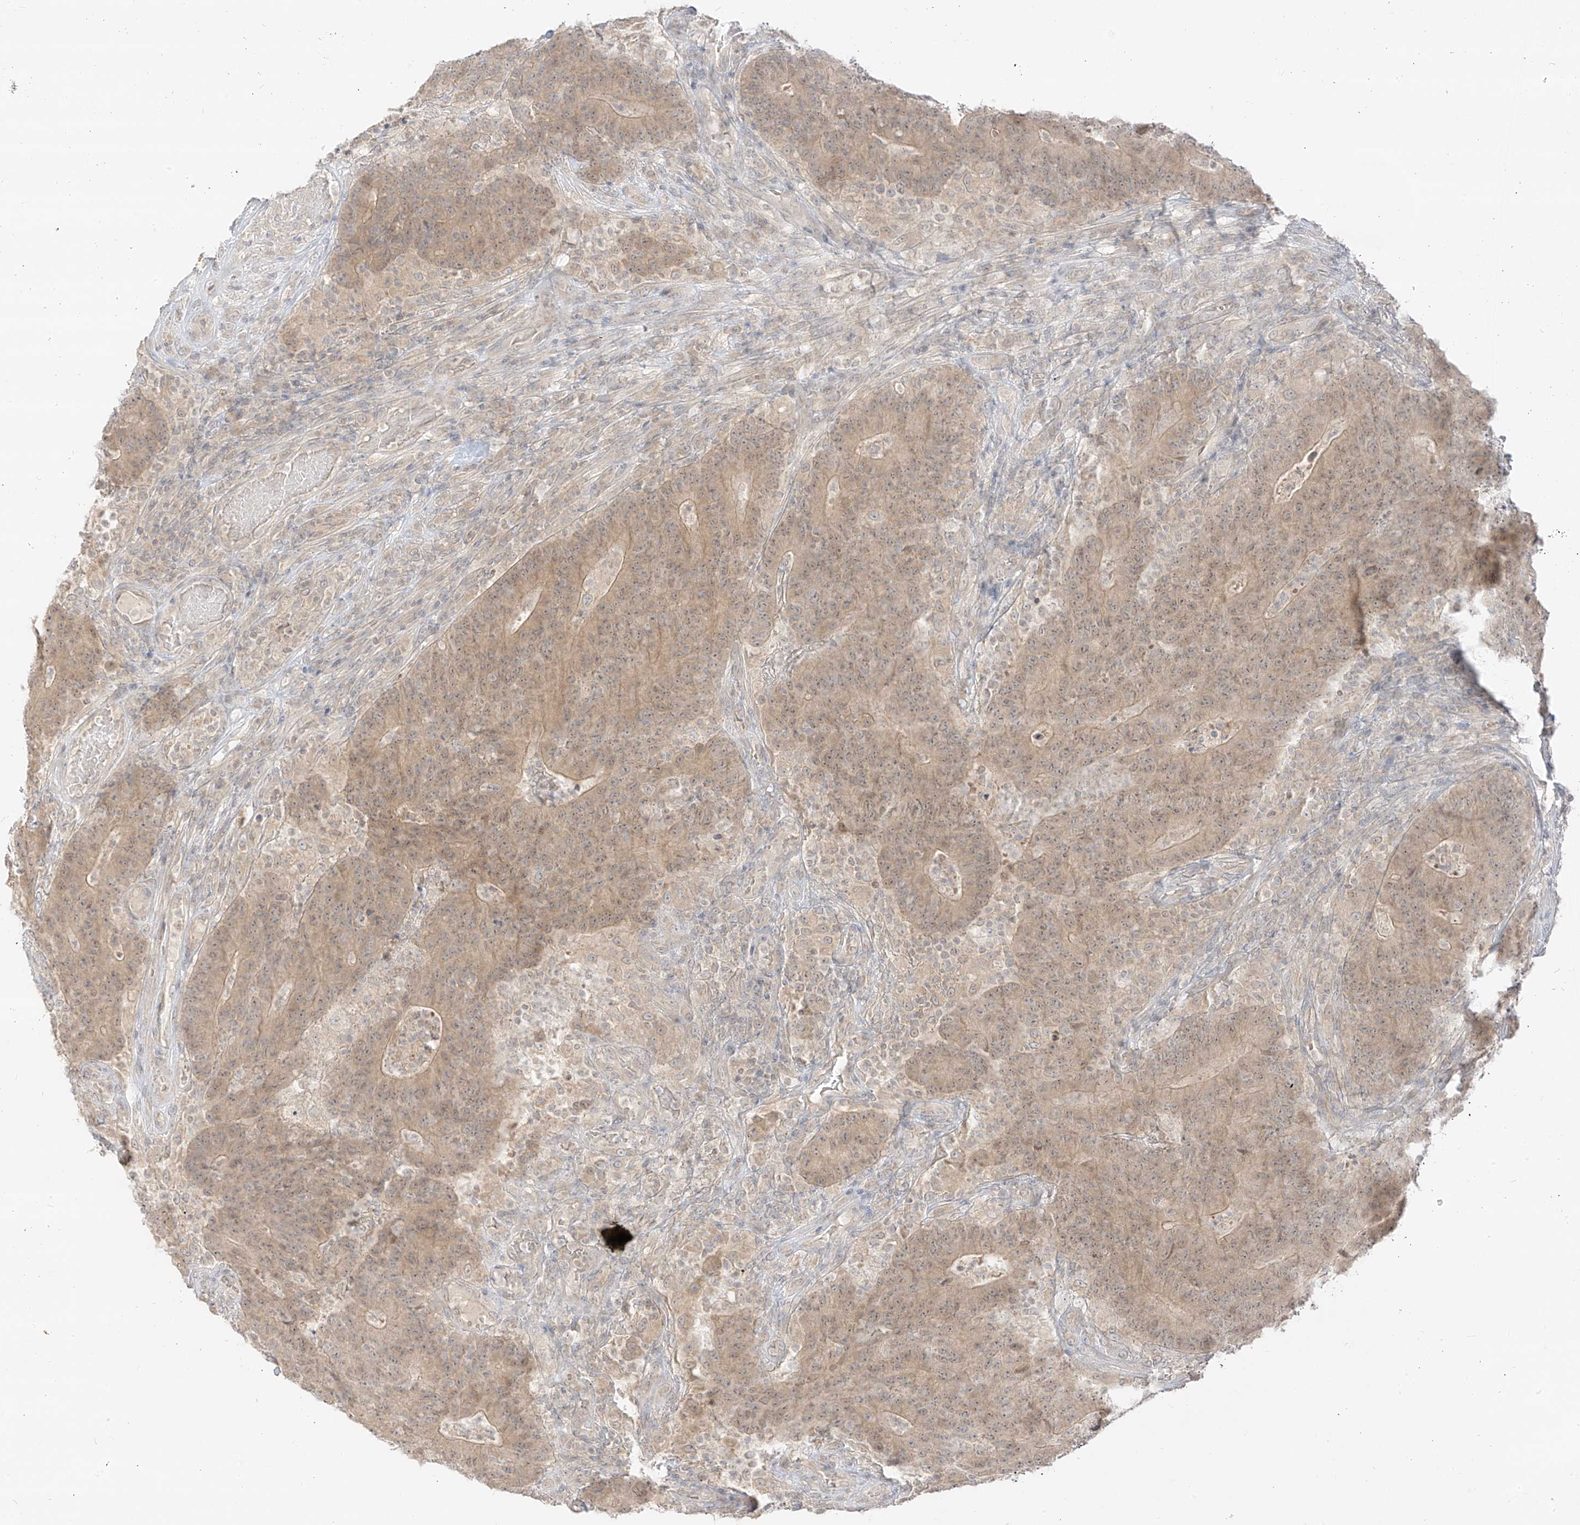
{"staining": {"intensity": "weak", "quantity": ">75%", "location": "cytoplasmic/membranous"}, "tissue": "colorectal cancer", "cell_type": "Tumor cells", "image_type": "cancer", "snomed": [{"axis": "morphology", "description": "Normal tissue, NOS"}, {"axis": "morphology", "description": "Adenocarcinoma, NOS"}, {"axis": "topography", "description": "Colon"}], "caption": "Human colorectal adenocarcinoma stained with a protein marker displays weak staining in tumor cells.", "gene": "LIPT1", "patient": {"sex": "female", "age": 75}}